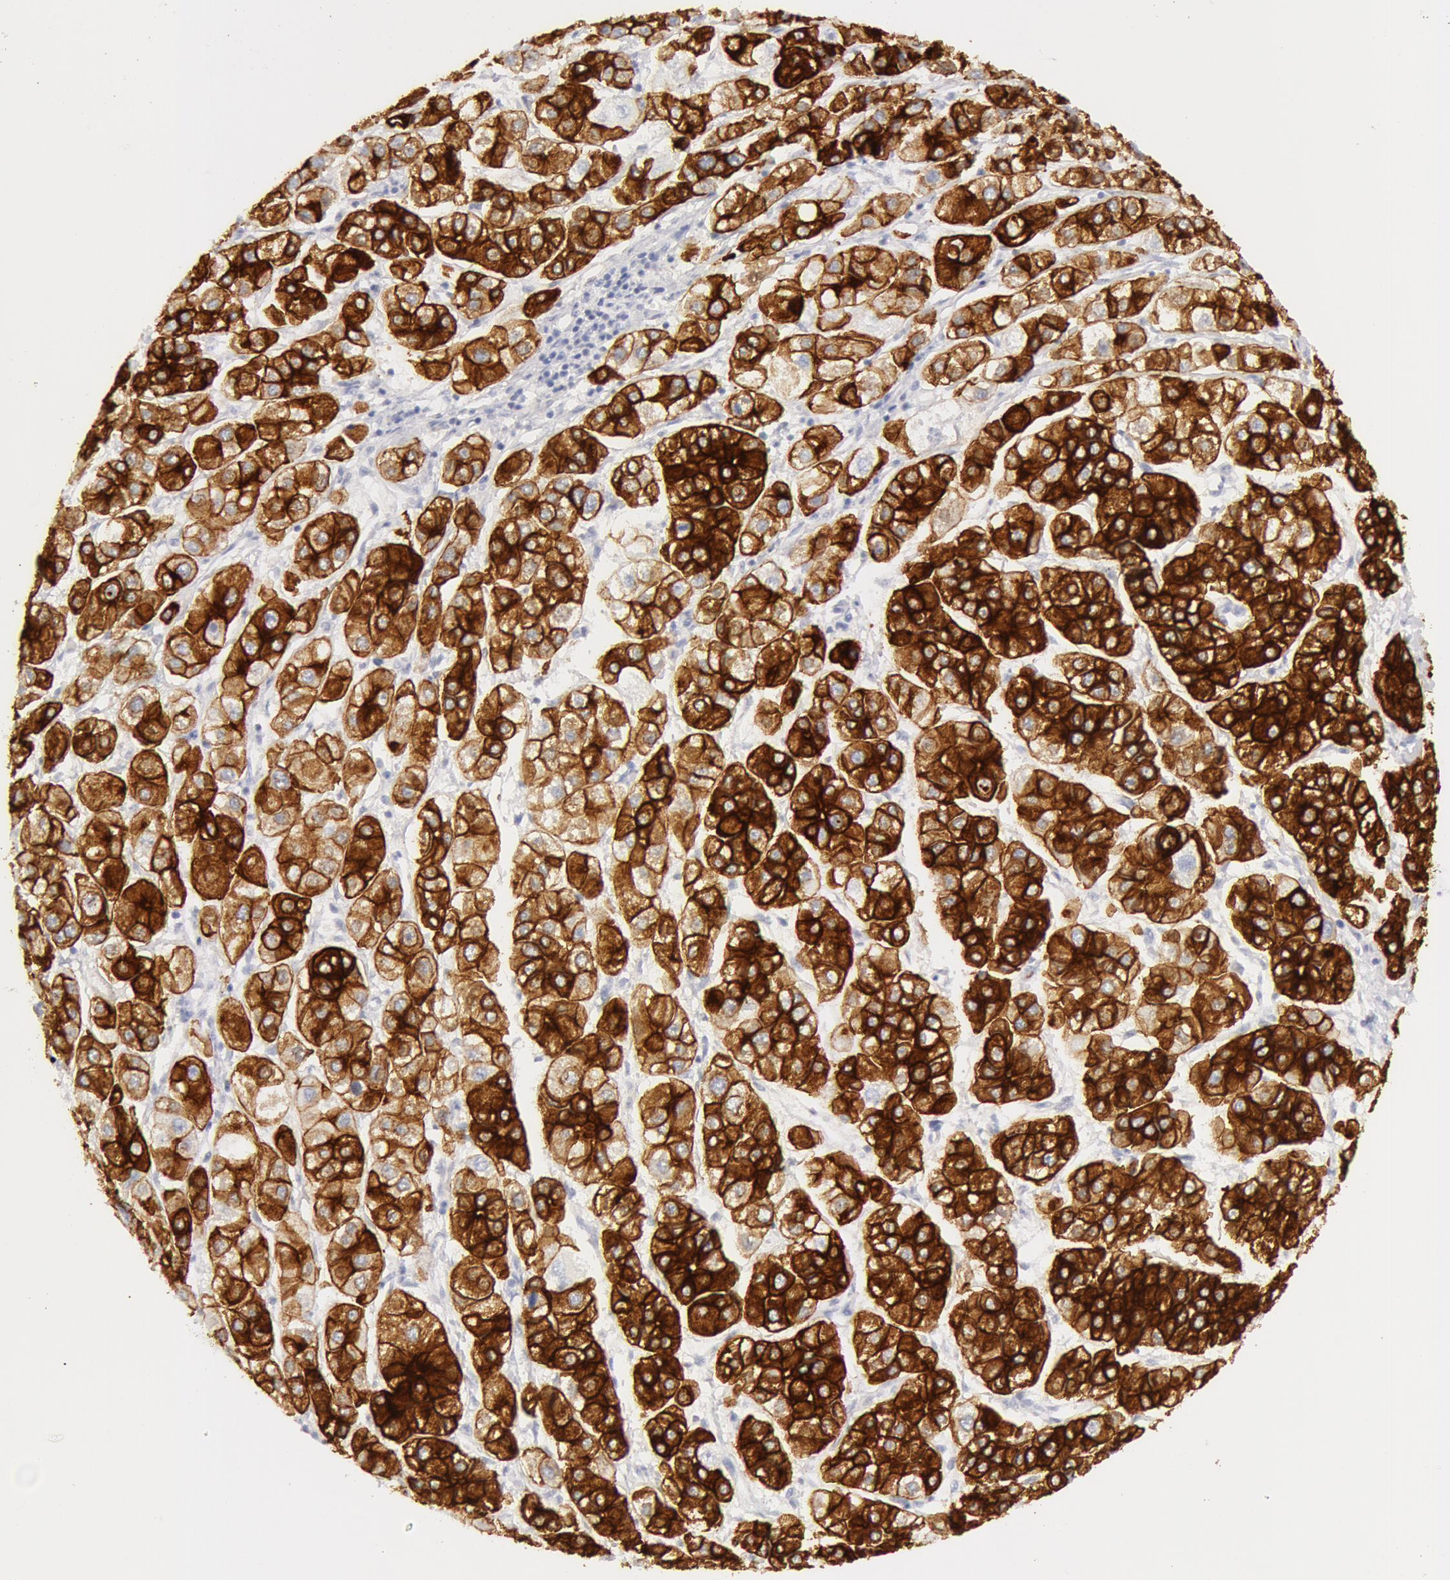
{"staining": {"intensity": "moderate", "quantity": ">75%", "location": "cytoplasmic/membranous"}, "tissue": "liver cancer", "cell_type": "Tumor cells", "image_type": "cancer", "snomed": [{"axis": "morphology", "description": "Carcinoma, Hepatocellular, NOS"}, {"axis": "topography", "description": "Liver"}], "caption": "Immunohistochemistry micrograph of neoplastic tissue: liver cancer stained using immunohistochemistry displays medium levels of moderate protein expression localized specifically in the cytoplasmic/membranous of tumor cells, appearing as a cytoplasmic/membranous brown color.", "gene": "KRT8", "patient": {"sex": "female", "age": 85}}